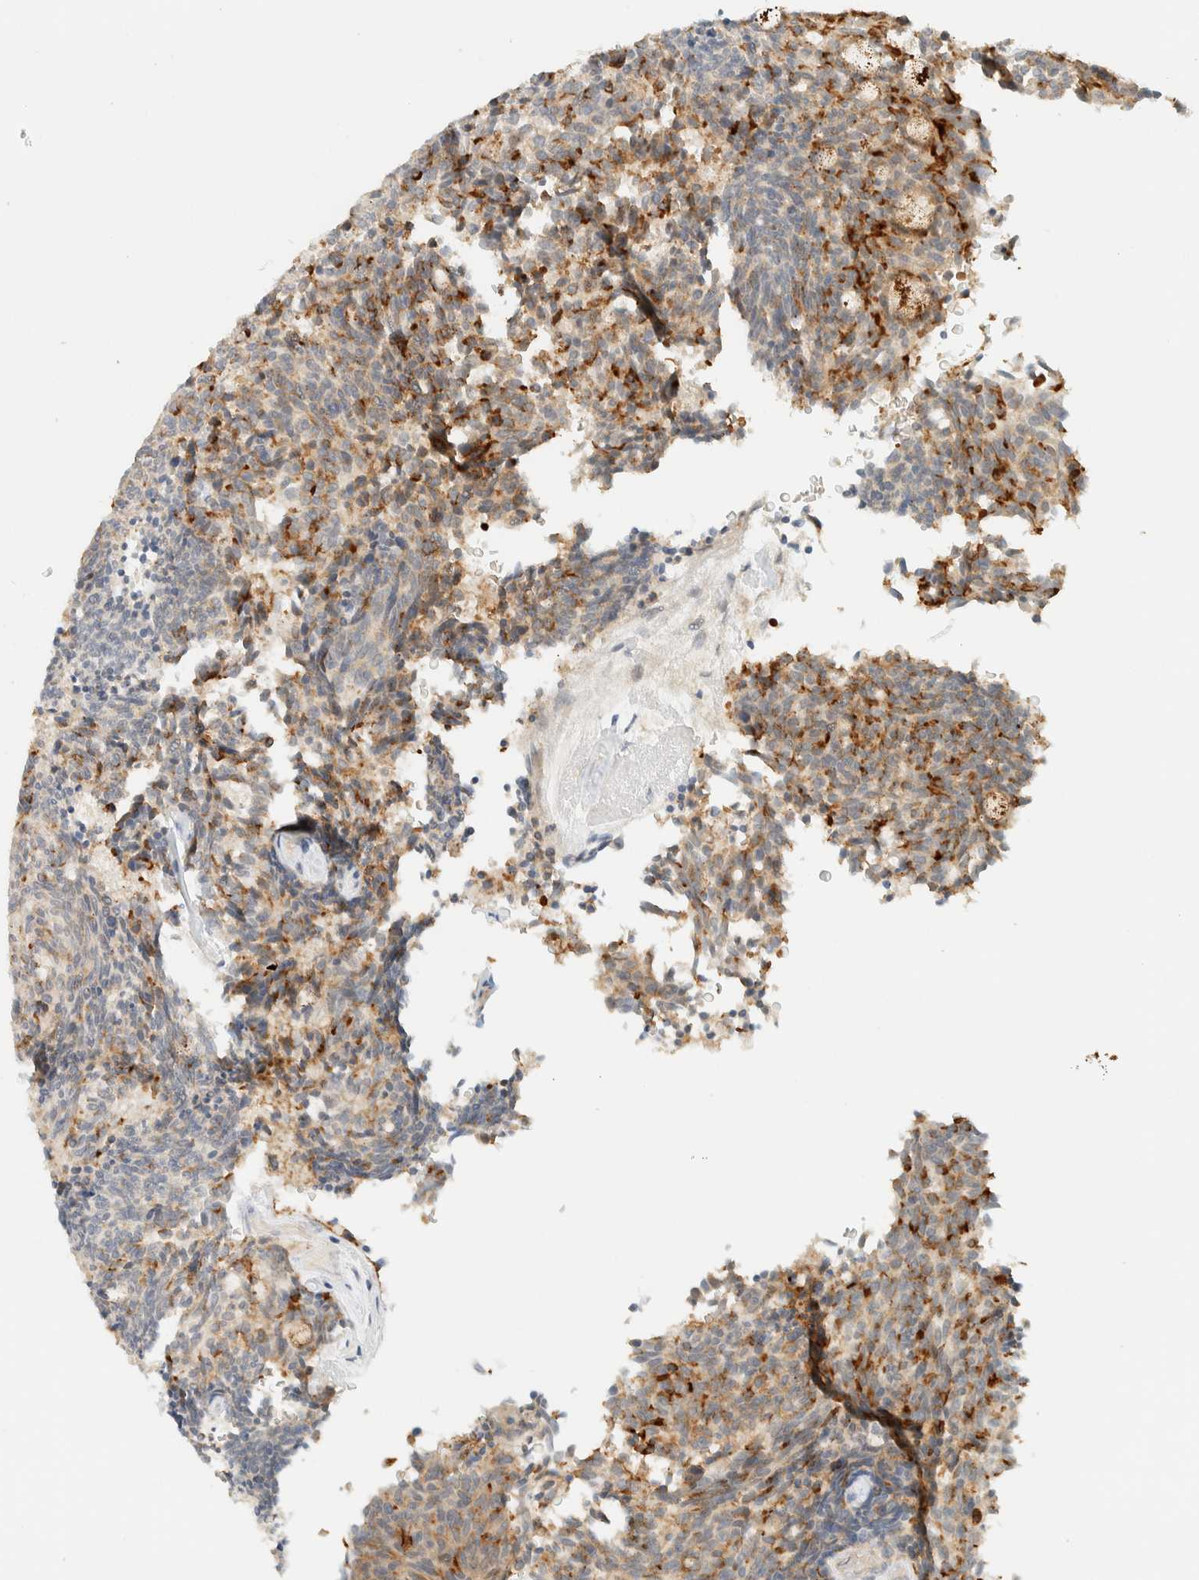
{"staining": {"intensity": "moderate", "quantity": ">75%", "location": "cytoplasmic/membranous"}, "tissue": "carcinoid", "cell_type": "Tumor cells", "image_type": "cancer", "snomed": [{"axis": "morphology", "description": "Carcinoid, malignant, NOS"}, {"axis": "topography", "description": "Pancreas"}], "caption": "Malignant carcinoid stained for a protein (brown) exhibits moderate cytoplasmic/membranous positive staining in approximately >75% of tumor cells.", "gene": "TNK1", "patient": {"sex": "female", "age": 54}}